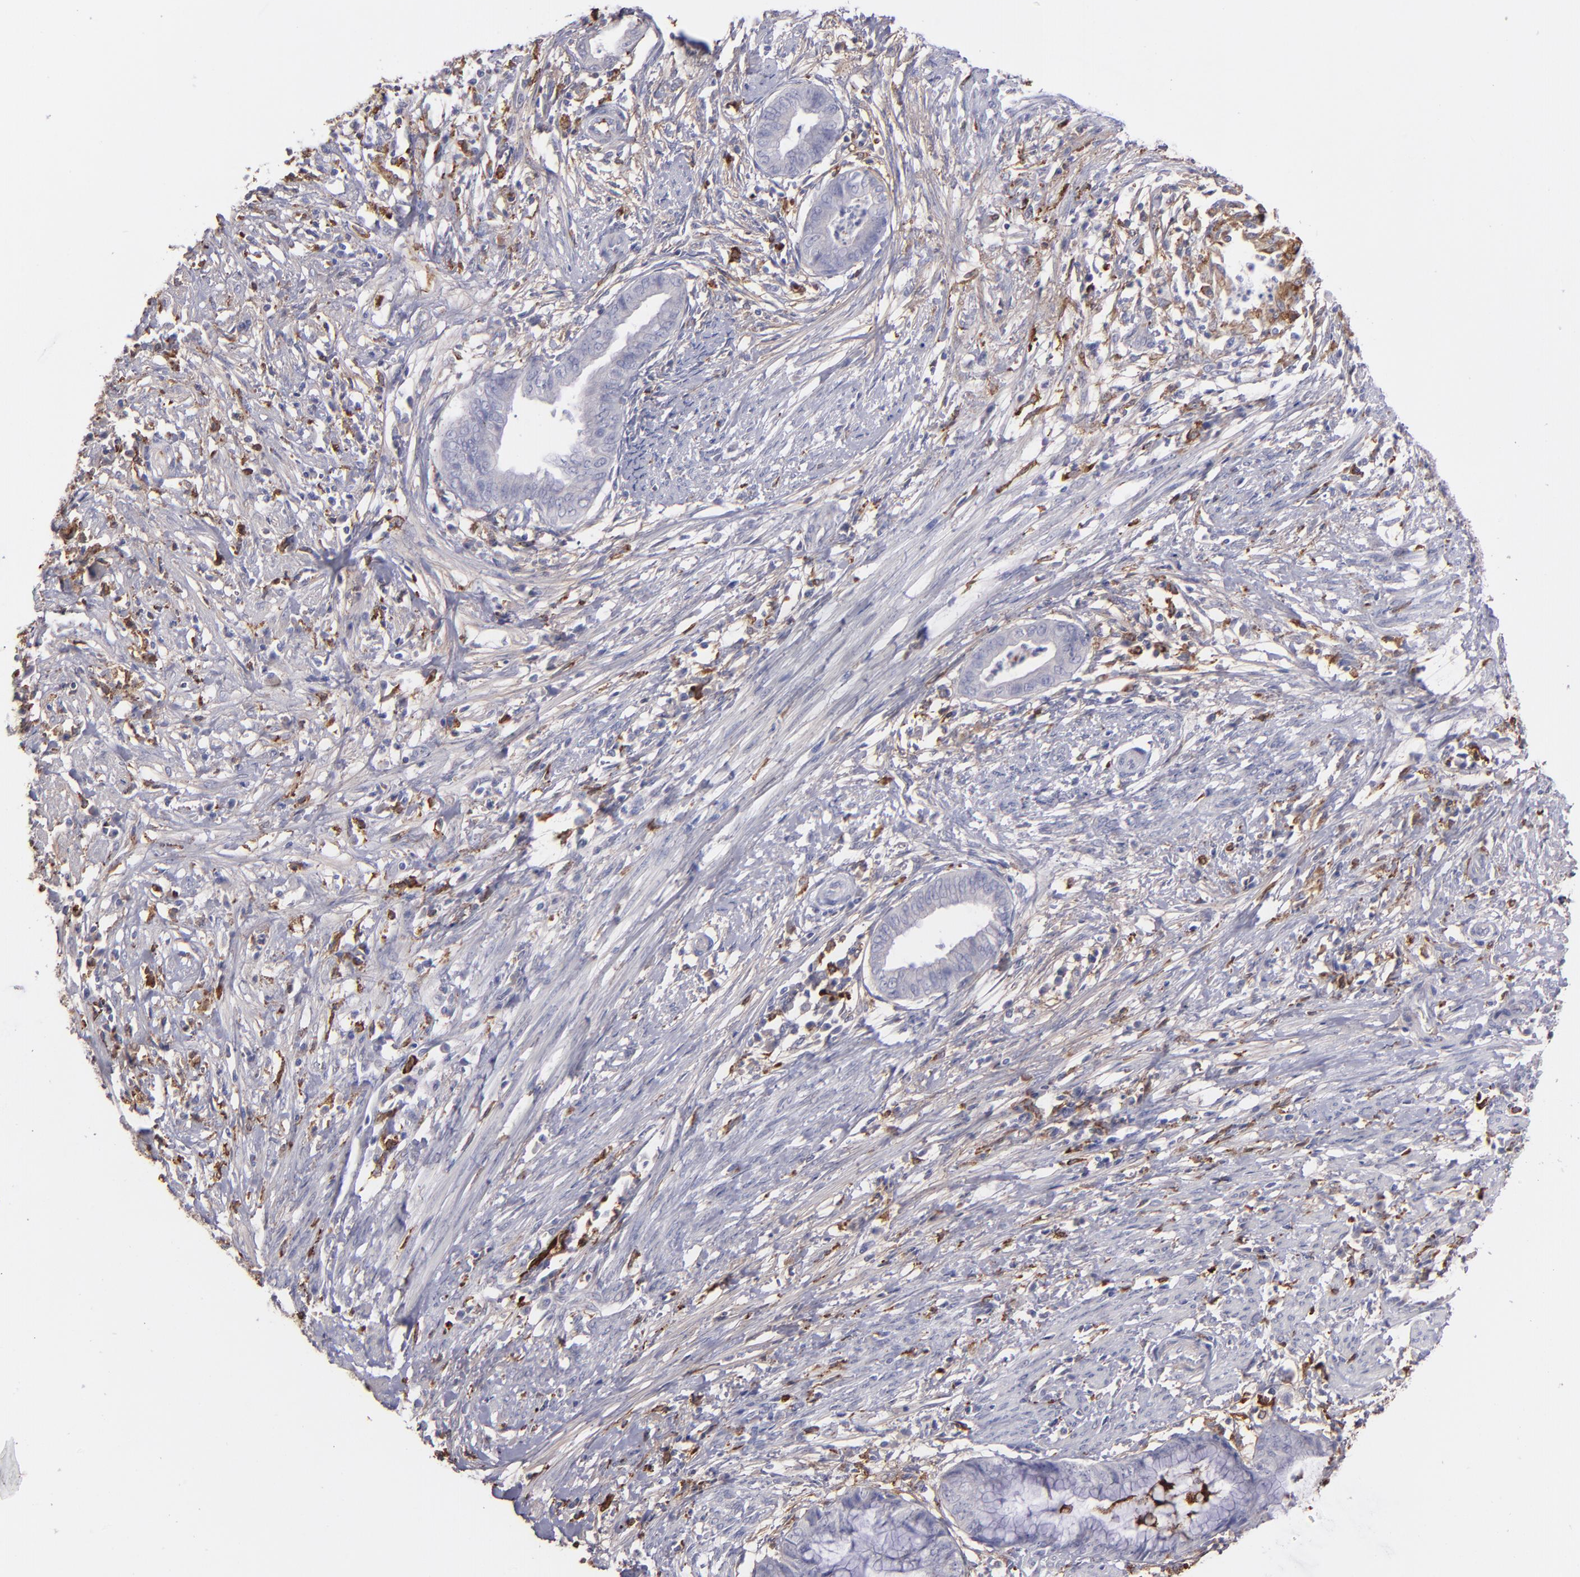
{"staining": {"intensity": "negative", "quantity": "none", "location": "none"}, "tissue": "endometrial cancer", "cell_type": "Tumor cells", "image_type": "cancer", "snomed": [{"axis": "morphology", "description": "Necrosis, NOS"}, {"axis": "morphology", "description": "Adenocarcinoma, NOS"}, {"axis": "topography", "description": "Endometrium"}], "caption": "Endometrial adenocarcinoma stained for a protein using immunohistochemistry (IHC) reveals no staining tumor cells.", "gene": "C1QA", "patient": {"sex": "female", "age": 79}}